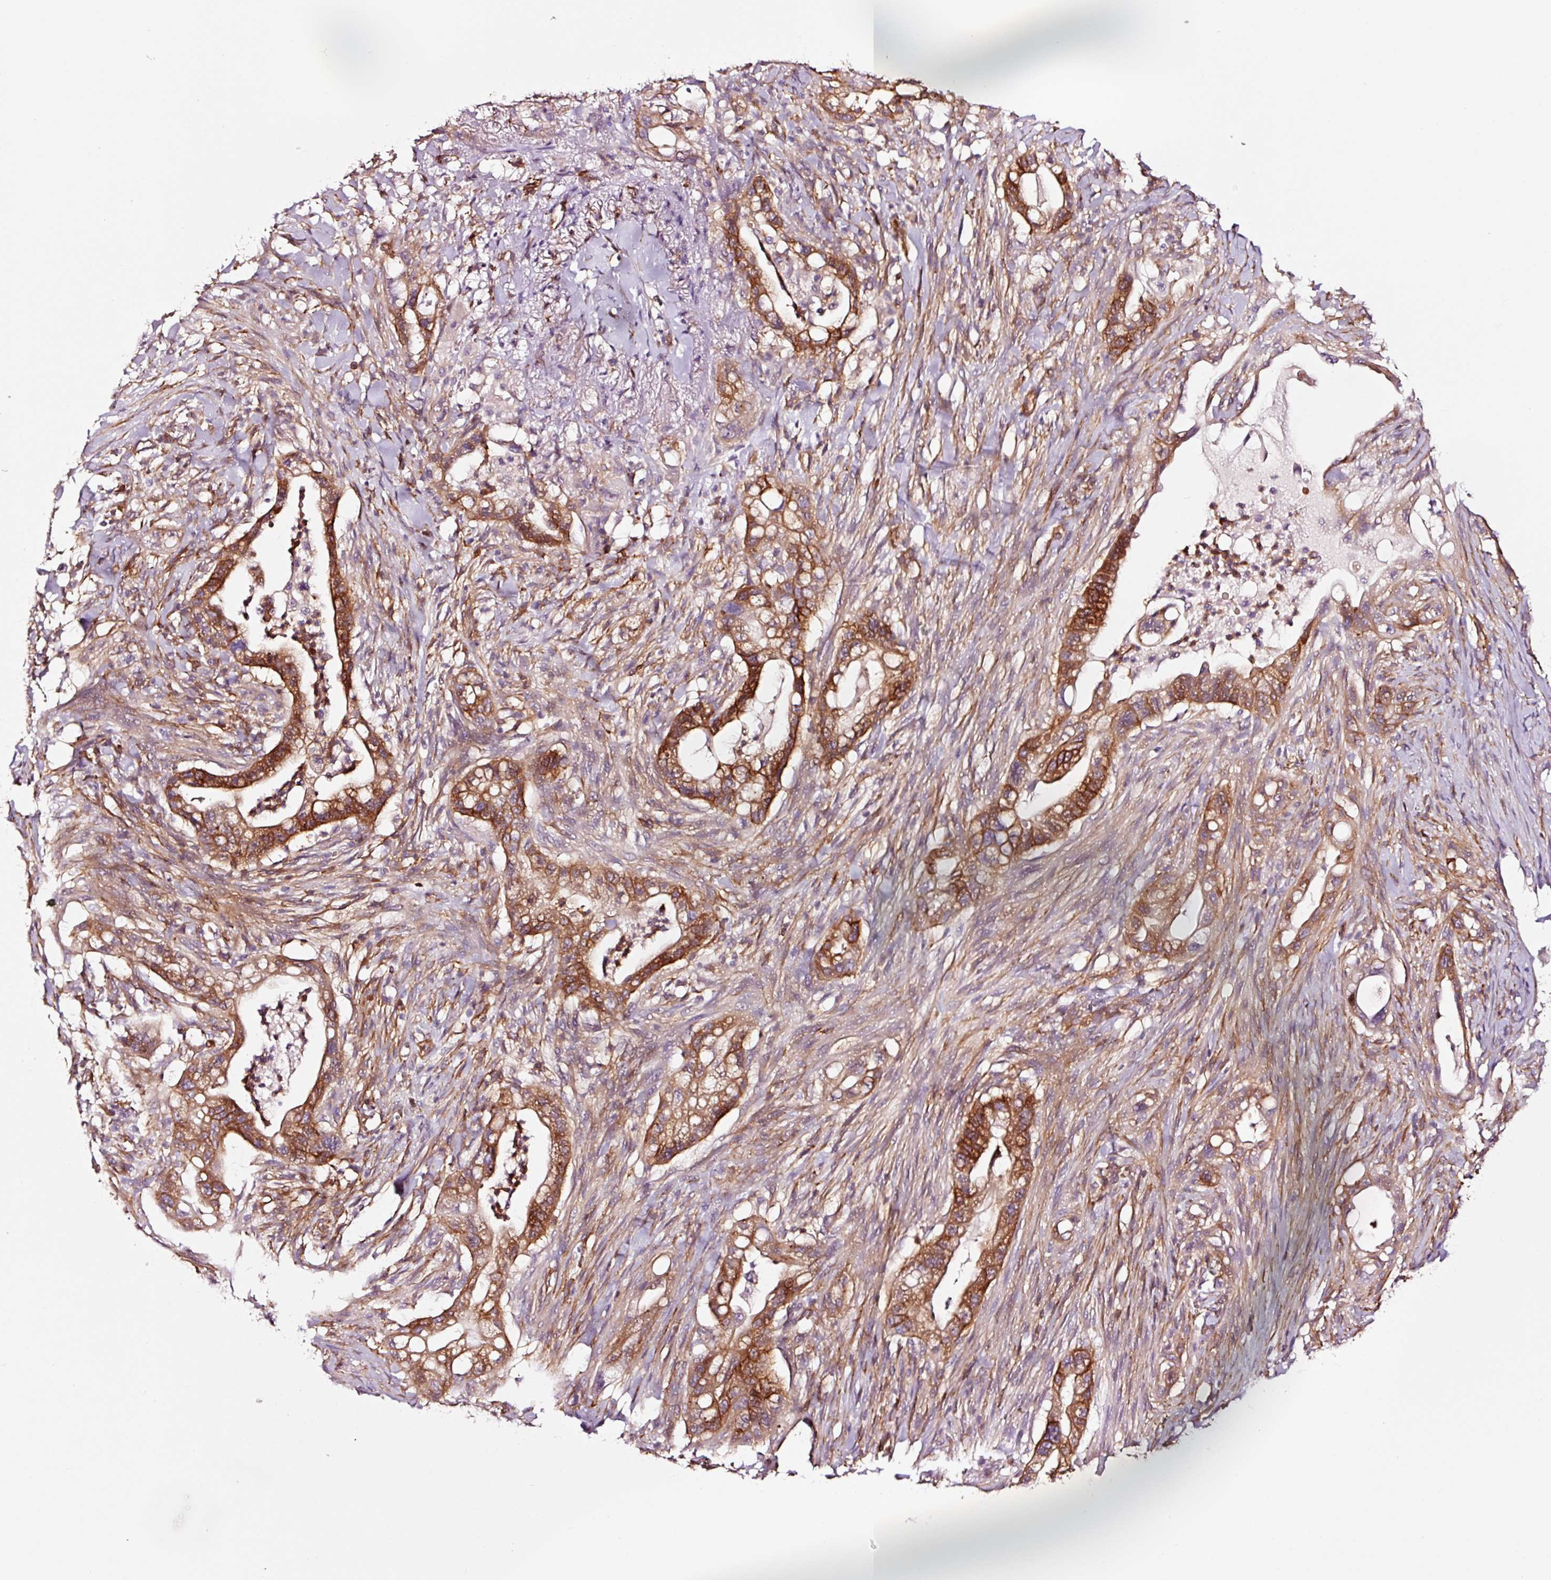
{"staining": {"intensity": "strong", "quantity": ">75%", "location": "cytoplasmic/membranous"}, "tissue": "pancreatic cancer", "cell_type": "Tumor cells", "image_type": "cancer", "snomed": [{"axis": "morphology", "description": "Adenocarcinoma, NOS"}, {"axis": "topography", "description": "Pancreas"}], "caption": "This is an image of immunohistochemistry staining of pancreatic cancer (adenocarcinoma), which shows strong expression in the cytoplasmic/membranous of tumor cells.", "gene": "ADD3", "patient": {"sex": "male", "age": 44}}